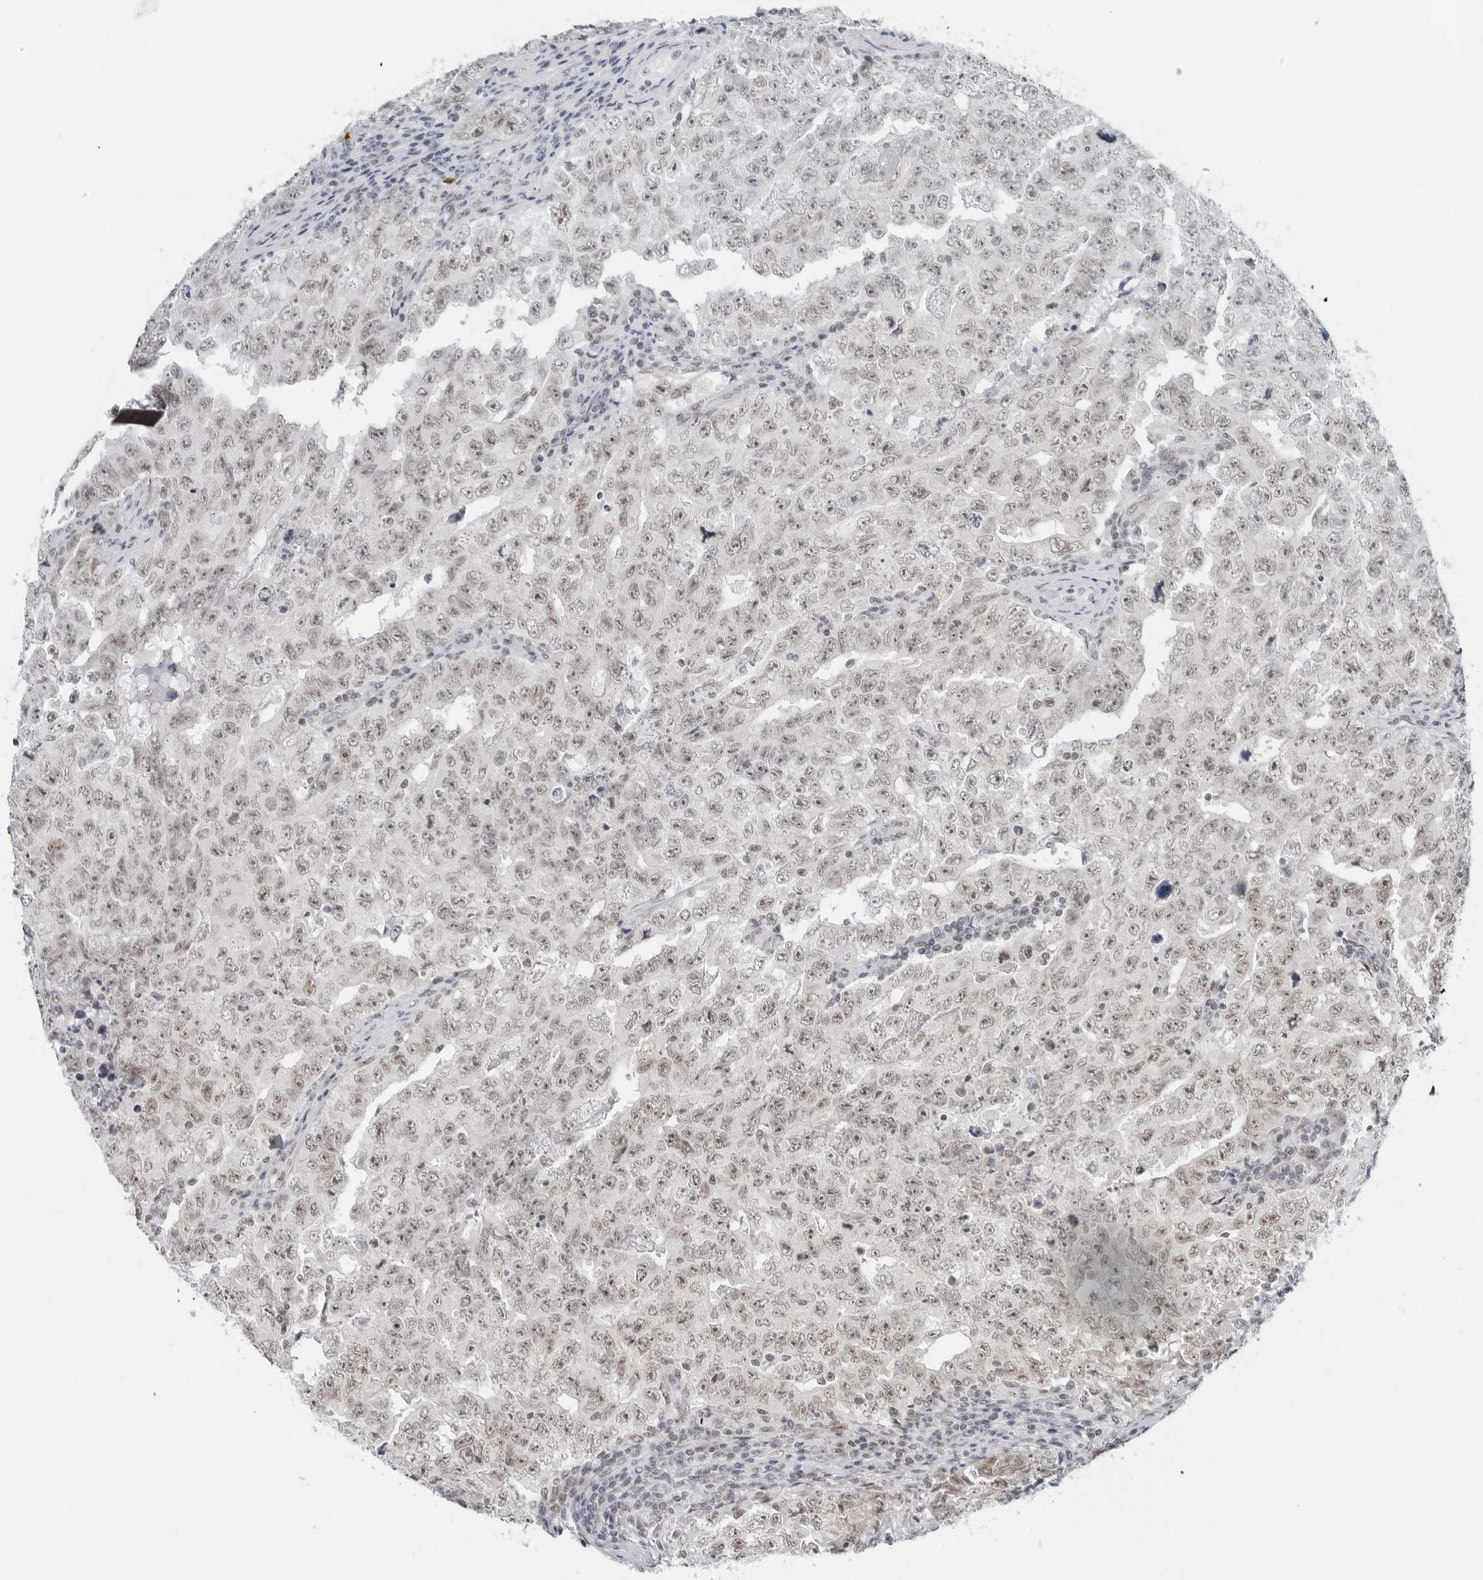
{"staining": {"intensity": "weak", "quantity": ">75%", "location": "nuclear"}, "tissue": "testis cancer", "cell_type": "Tumor cells", "image_type": "cancer", "snomed": [{"axis": "morphology", "description": "Carcinoma, Embryonal, NOS"}, {"axis": "topography", "description": "Testis"}], "caption": "Immunohistochemical staining of testis cancer demonstrates weak nuclear protein expression in approximately >75% of tumor cells.", "gene": "FOXK2", "patient": {"sex": "male", "age": 26}}